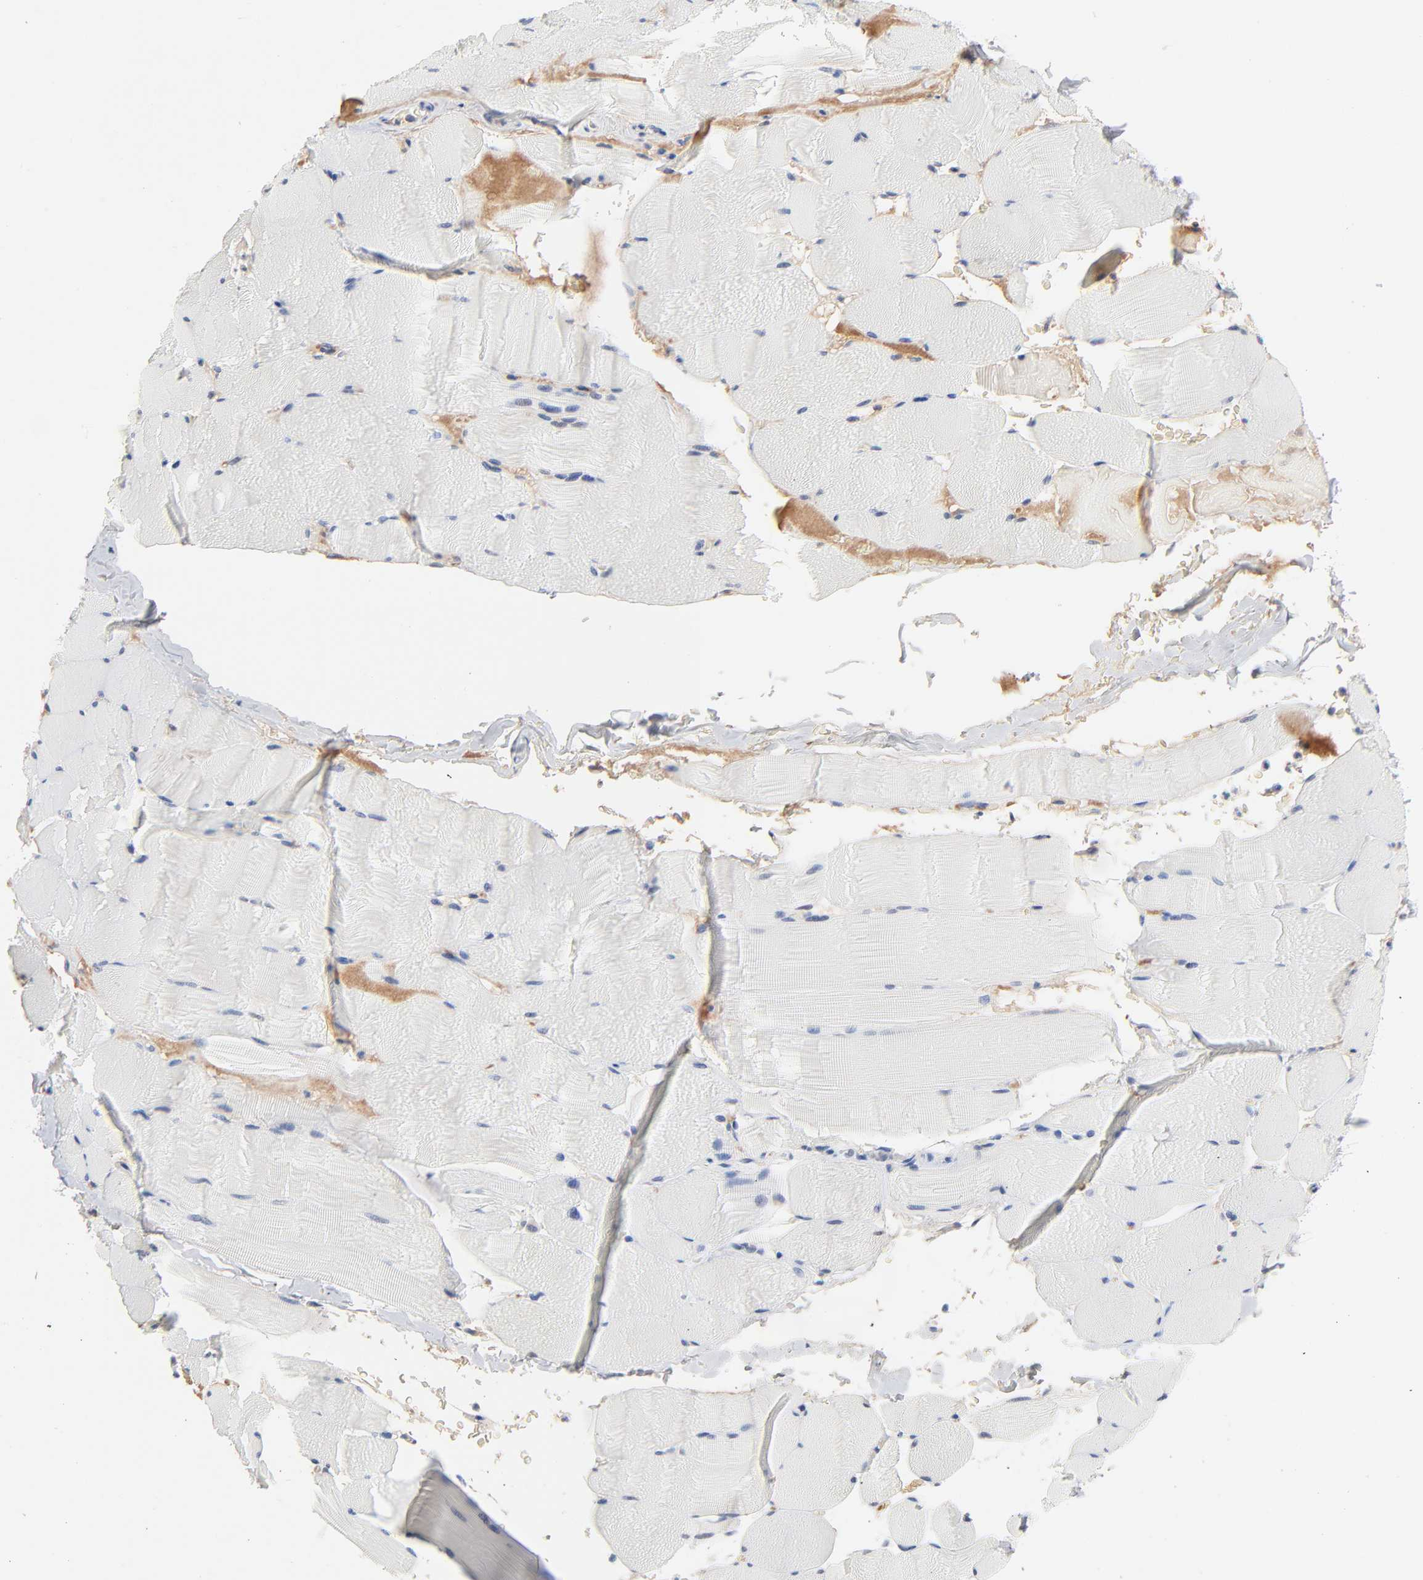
{"staining": {"intensity": "negative", "quantity": "none", "location": "none"}, "tissue": "skeletal muscle", "cell_type": "Myocytes", "image_type": "normal", "snomed": [{"axis": "morphology", "description": "Normal tissue, NOS"}, {"axis": "topography", "description": "Skeletal muscle"}], "caption": "Immunohistochemistry of normal human skeletal muscle shows no positivity in myocytes.", "gene": "SERPINA4", "patient": {"sex": "male", "age": 62}}